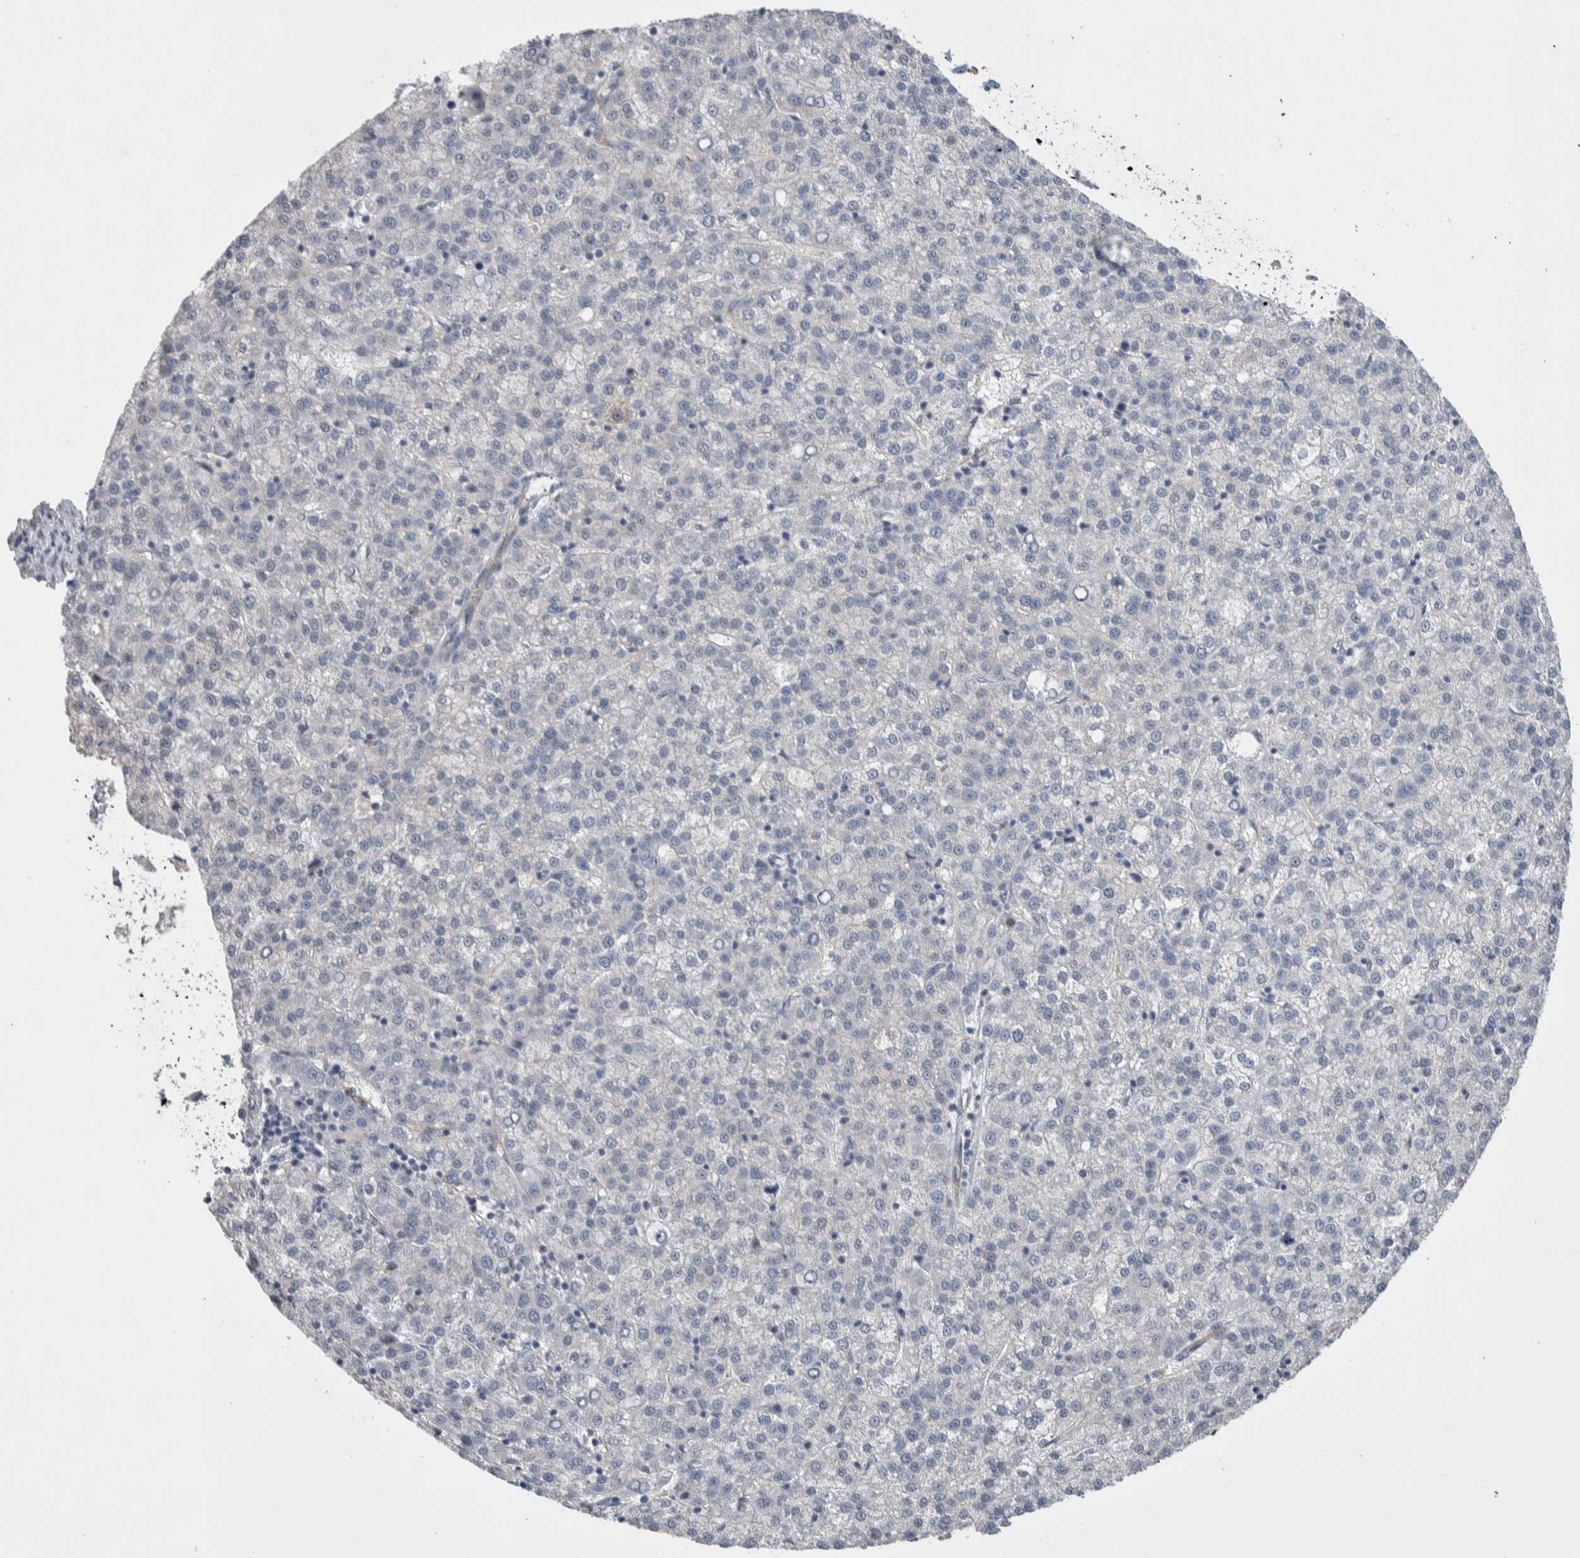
{"staining": {"intensity": "negative", "quantity": "none", "location": "none"}, "tissue": "liver cancer", "cell_type": "Tumor cells", "image_type": "cancer", "snomed": [{"axis": "morphology", "description": "Carcinoma, Hepatocellular, NOS"}, {"axis": "topography", "description": "Liver"}], "caption": "This is a image of immunohistochemistry staining of hepatocellular carcinoma (liver), which shows no staining in tumor cells.", "gene": "CEP131", "patient": {"sex": "female", "age": 58}}